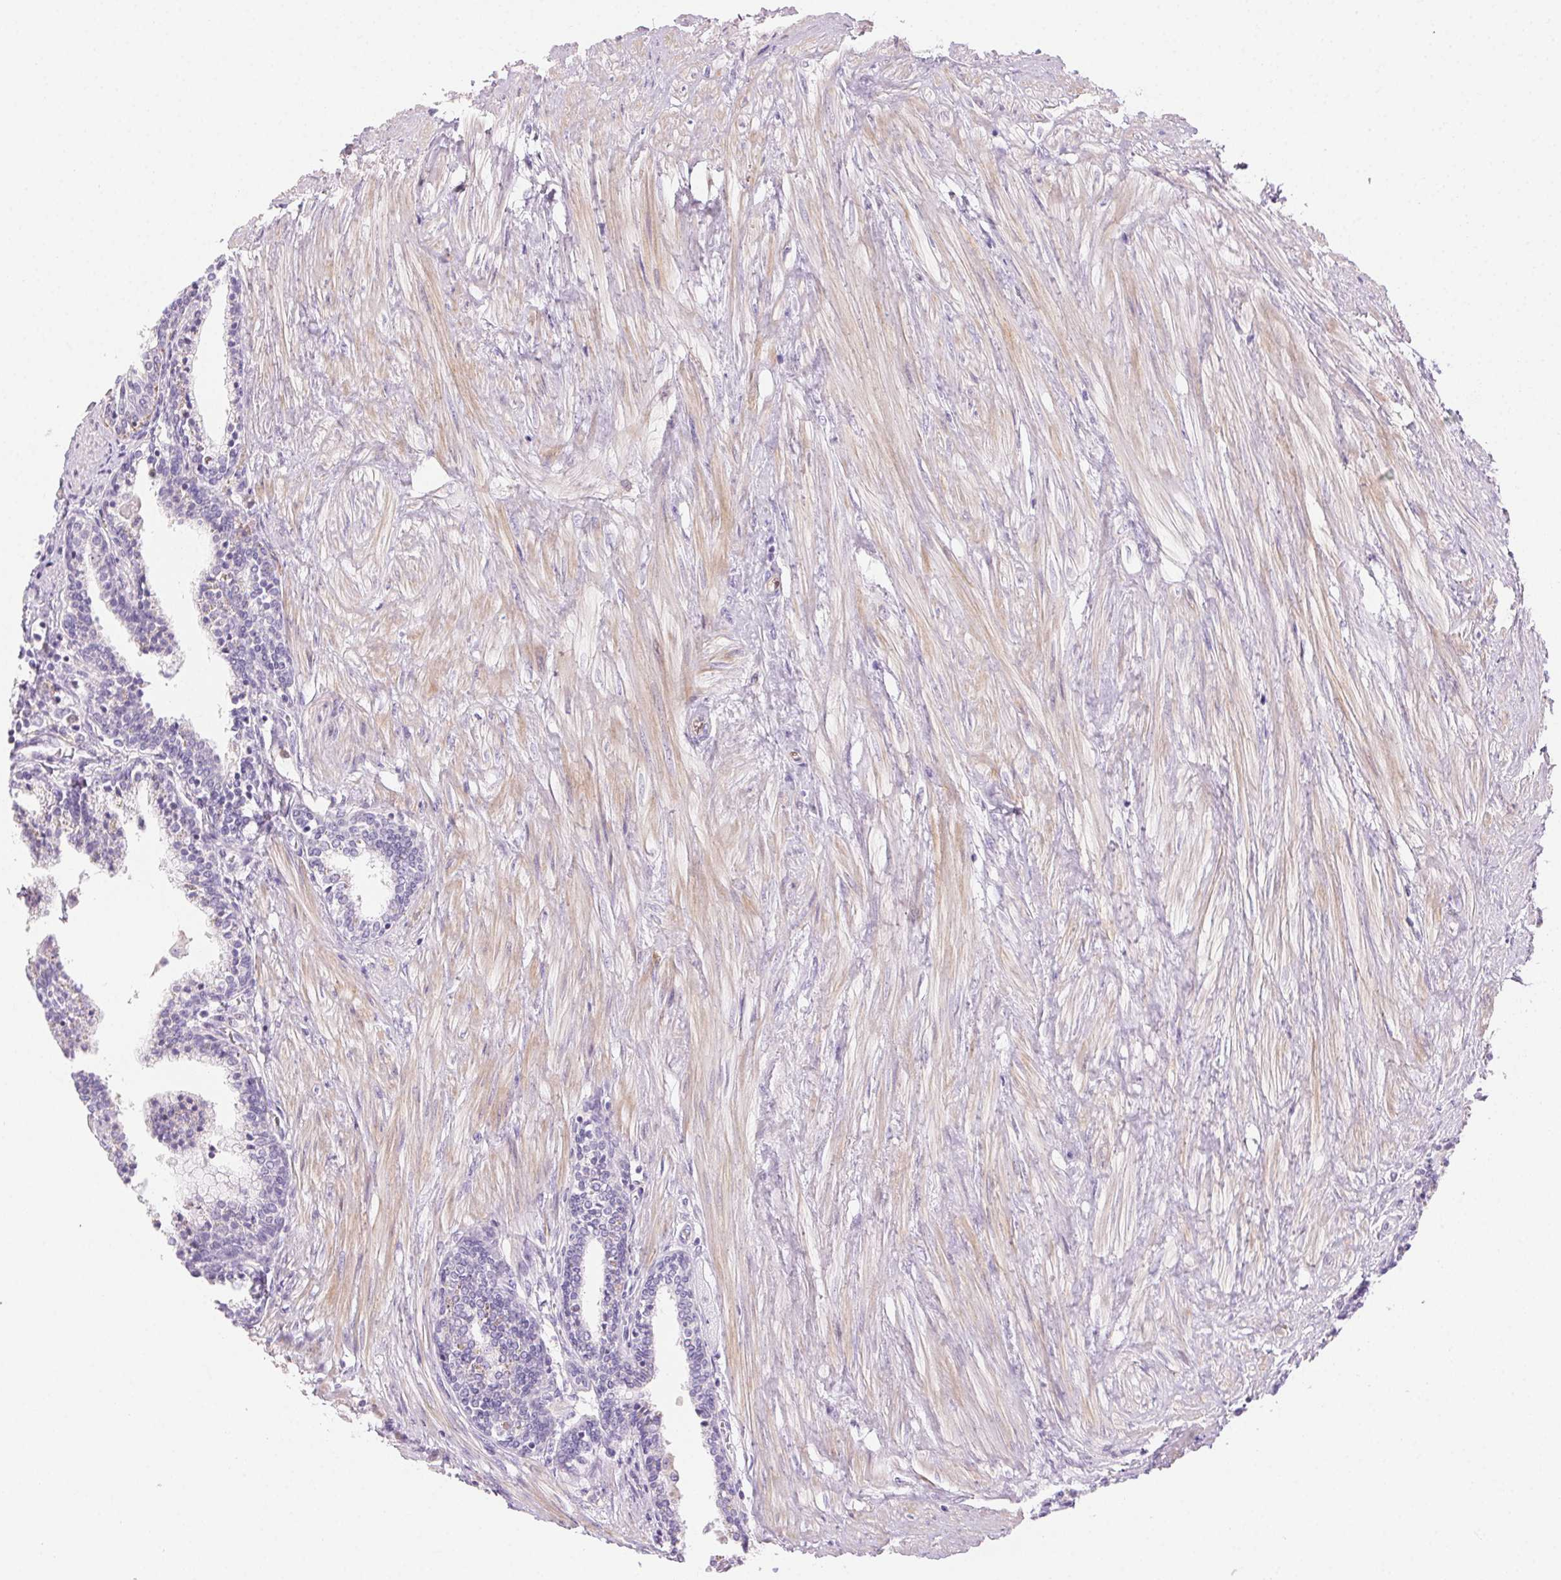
{"staining": {"intensity": "negative", "quantity": "none", "location": "none"}, "tissue": "prostate", "cell_type": "Glandular cells", "image_type": "normal", "snomed": [{"axis": "morphology", "description": "Normal tissue, NOS"}, {"axis": "topography", "description": "Prostate"}], "caption": "Immunohistochemical staining of benign human prostate shows no significant expression in glandular cells.", "gene": "TMEM45A", "patient": {"sex": "male", "age": 55}}